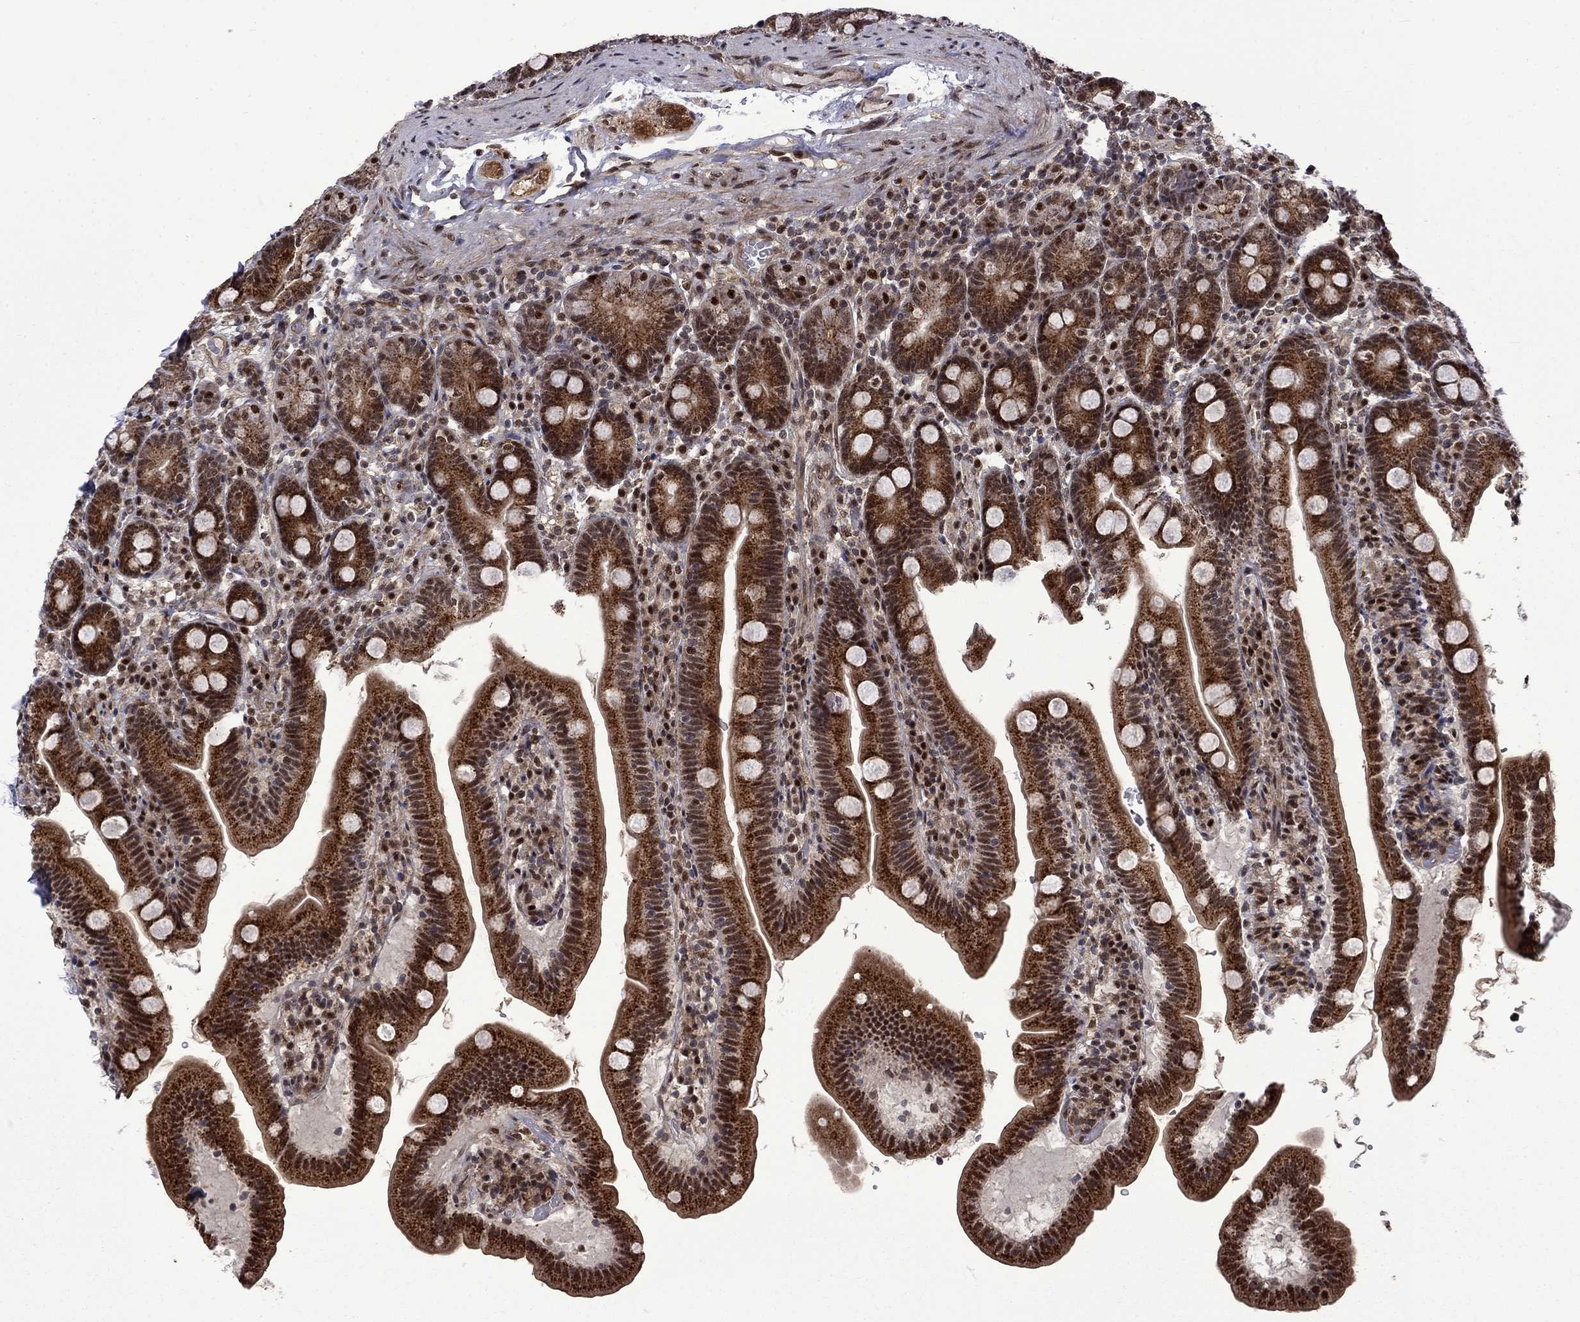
{"staining": {"intensity": "strong", "quantity": ">75%", "location": "cytoplasmic/membranous,nuclear"}, "tissue": "duodenum", "cell_type": "Glandular cells", "image_type": "normal", "snomed": [{"axis": "morphology", "description": "Normal tissue, NOS"}, {"axis": "topography", "description": "Duodenum"}], "caption": "The immunohistochemical stain highlights strong cytoplasmic/membranous,nuclear staining in glandular cells of unremarkable duodenum. Using DAB (brown) and hematoxylin (blue) stains, captured at high magnification using brightfield microscopy.", "gene": "KPNA3", "patient": {"sex": "female", "age": 67}}